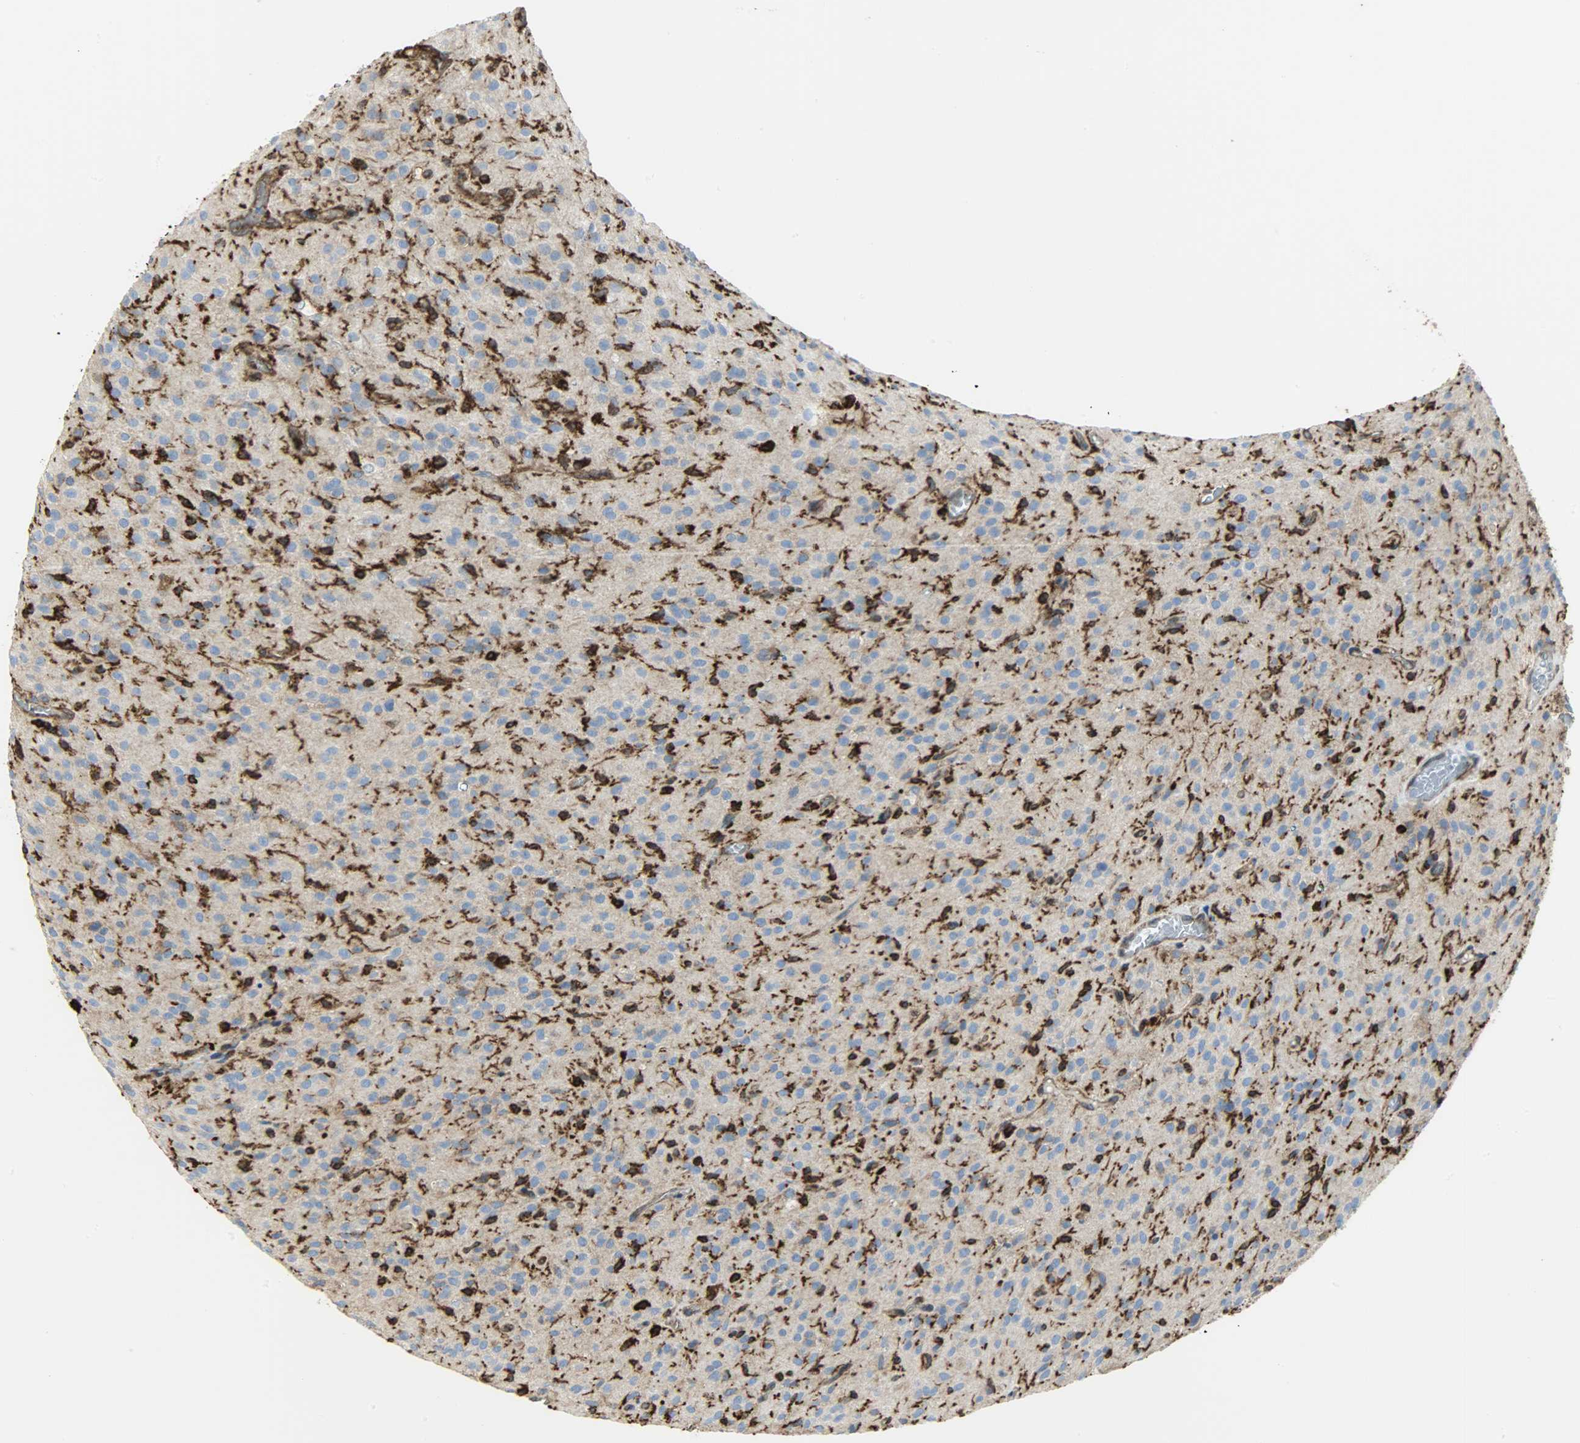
{"staining": {"intensity": "moderate", "quantity": "25%-75%", "location": "cytoplasmic/membranous"}, "tissue": "glioma", "cell_type": "Tumor cells", "image_type": "cancer", "snomed": [{"axis": "morphology", "description": "Glioma, malignant, High grade"}, {"axis": "topography", "description": "Brain"}], "caption": "DAB (3,3'-diaminobenzidine) immunohistochemical staining of human malignant high-grade glioma reveals moderate cytoplasmic/membranous protein positivity in approximately 25%-75% of tumor cells.", "gene": "VASP", "patient": {"sex": "female", "age": 59}}